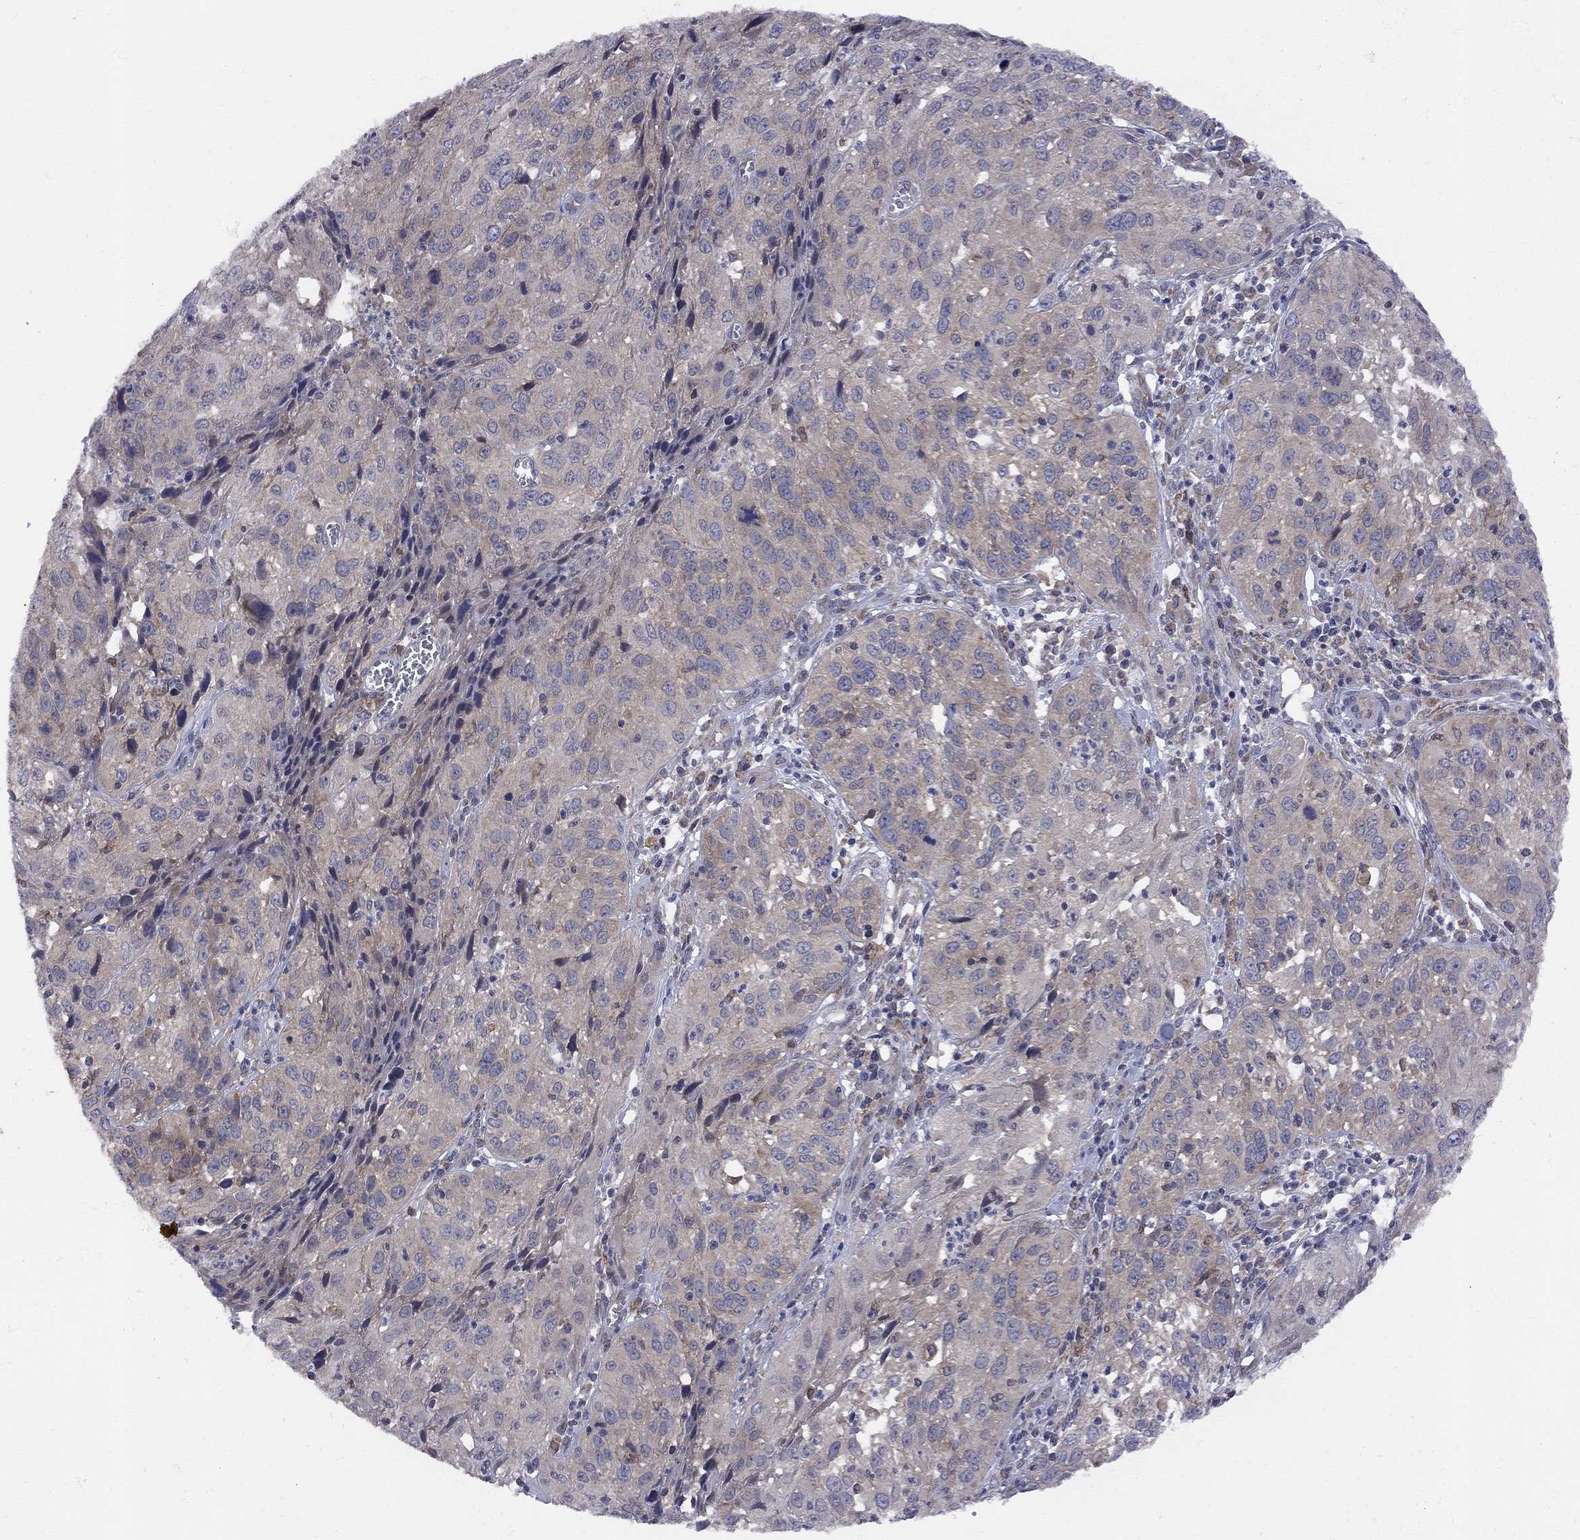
{"staining": {"intensity": "weak", "quantity": ">75%", "location": "cytoplasmic/membranous"}, "tissue": "cervical cancer", "cell_type": "Tumor cells", "image_type": "cancer", "snomed": [{"axis": "morphology", "description": "Squamous cell carcinoma, NOS"}, {"axis": "topography", "description": "Cervix"}], "caption": "Squamous cell carcinoma (cervical) tissue reveals weak cytoplasmic/membranous positivity in about >75% of tumor cells, visualized by immunohistochemistry.", "gene": "CNOT11", "patient": {"sex": "female", "age": 32}}